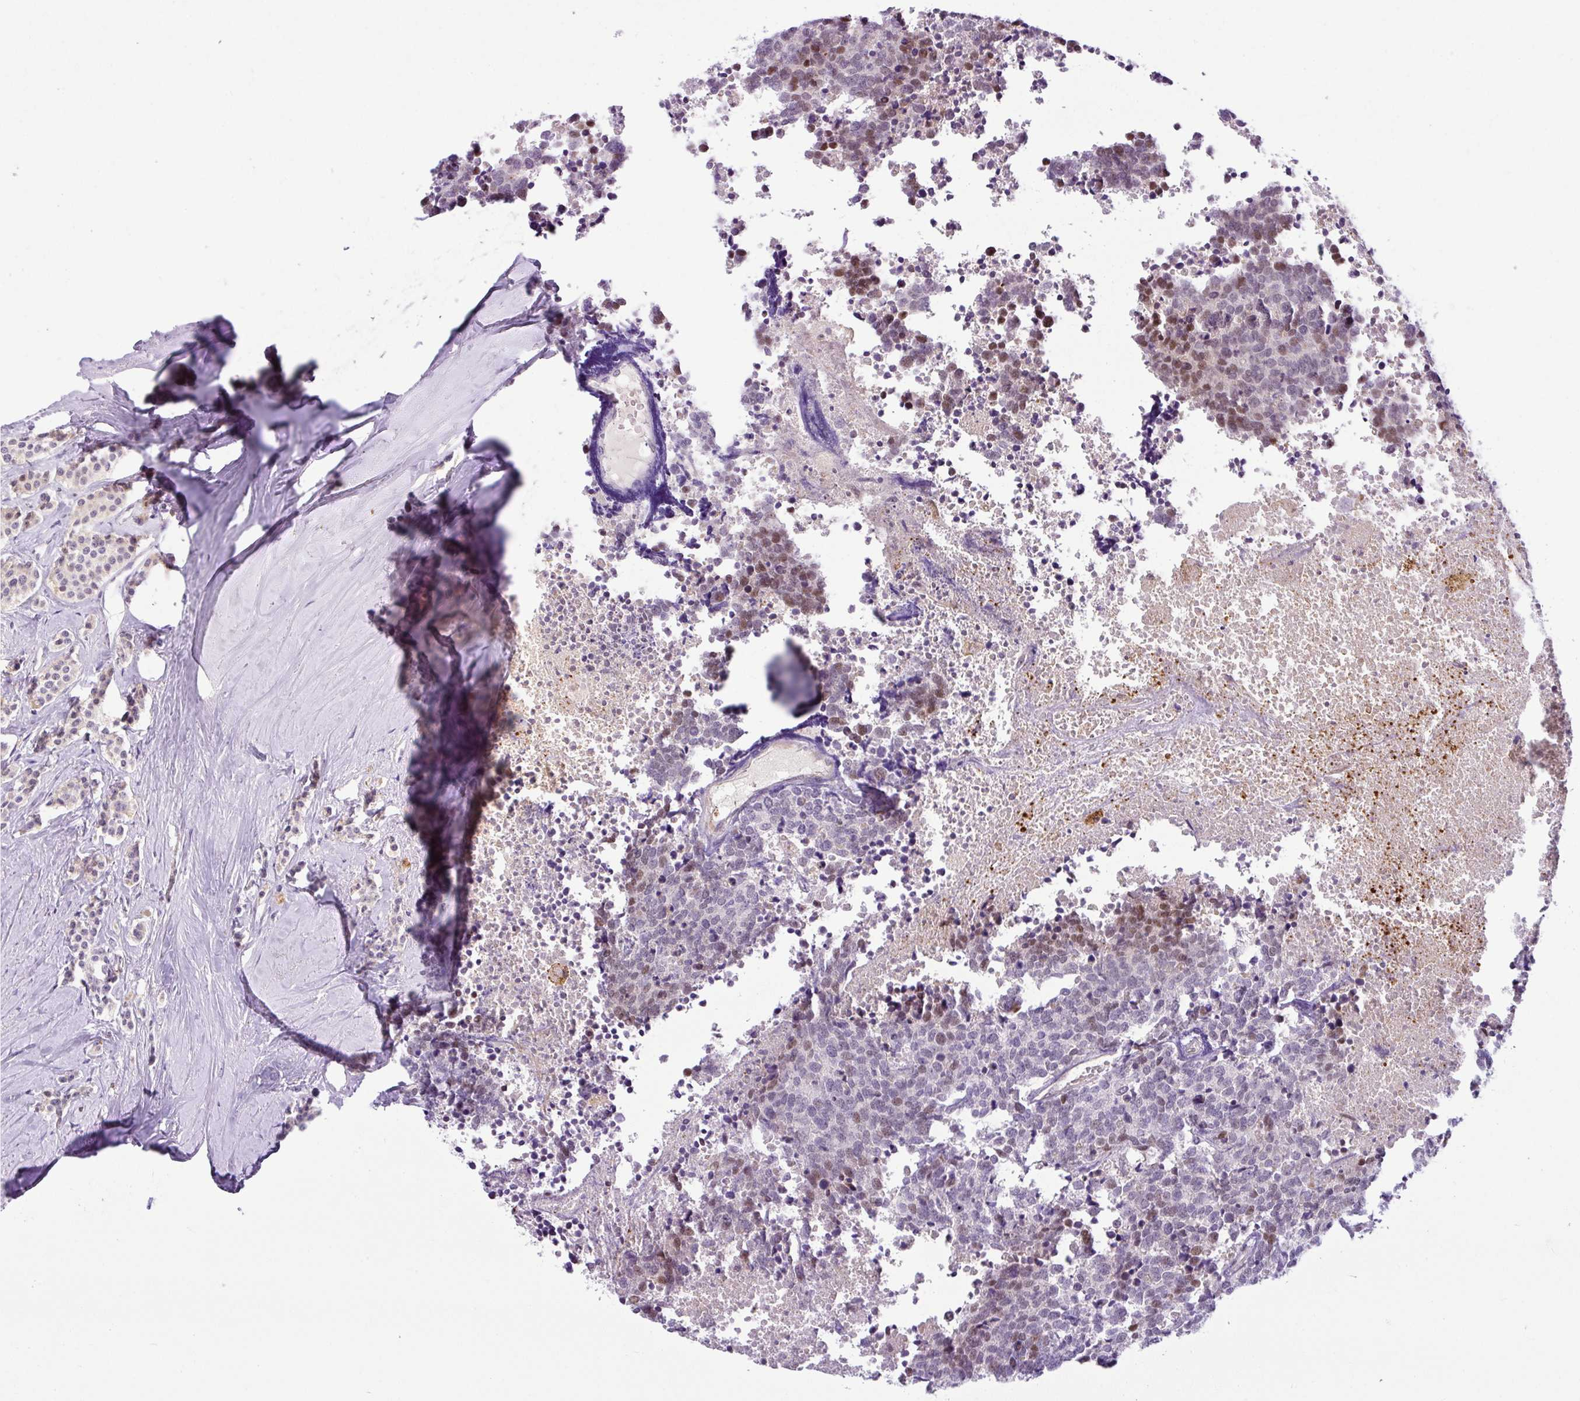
{"staining": {"intensity": "moderate", "quantity": "<25%", "location": "nuclear"}, "tissue": "carcinoid", "cell_type": "Tumor cells", "image_type": "cancer", "snomed": [{"axis": "morphology", "description": "Carcinoid, malignant, NOS"}, {"axis": "topography", "description": "Skin"}], "caption": "A low amount of moderate nuclear expression is present in approximately <25% of tumor cells in carcinoid tissue.", "gene": "NDUFB2", "patient": {"sex": "female", "age": 79}}